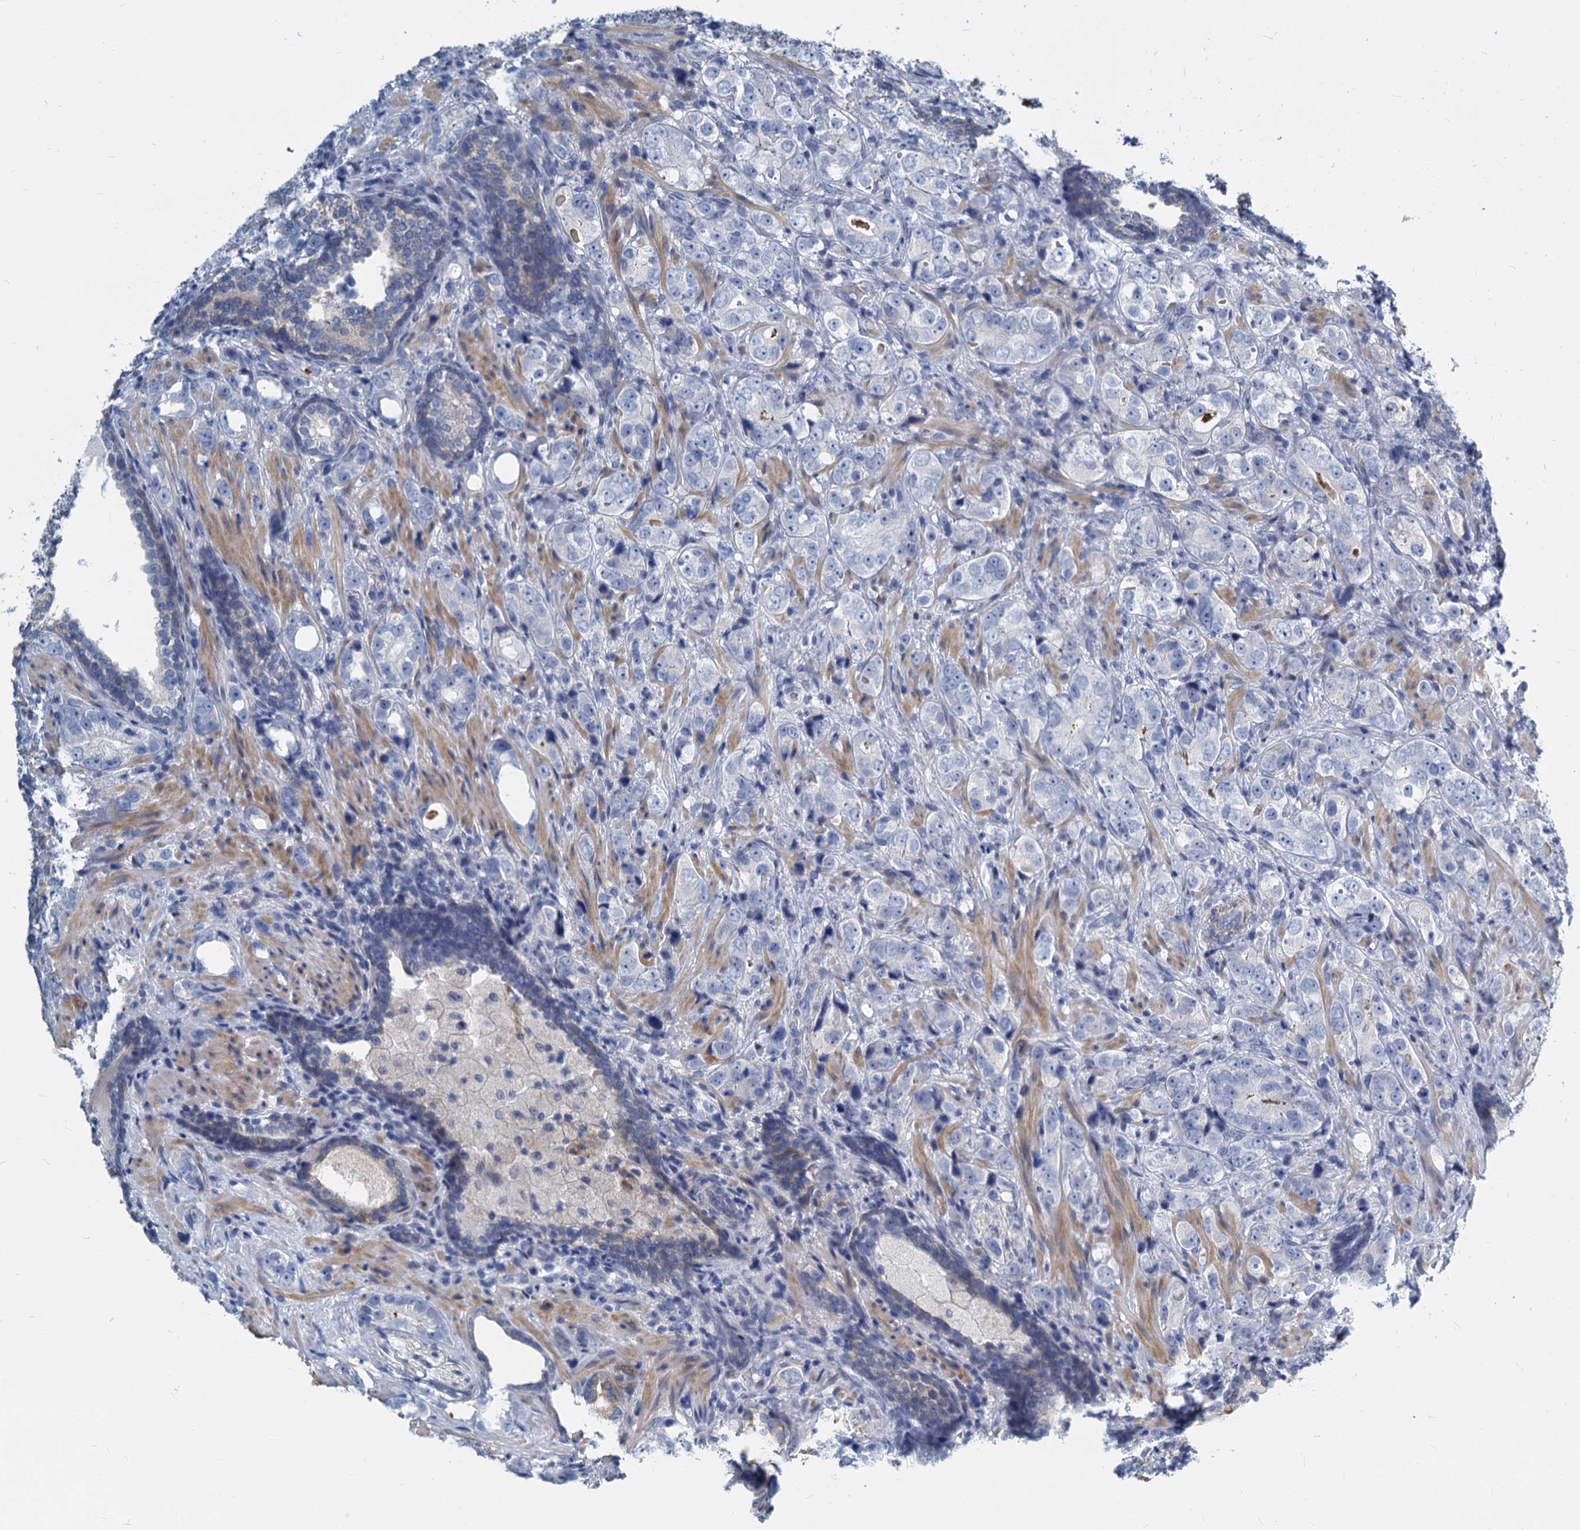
{"staining": {"intensity": "negative", "quantity": "none", "location": "none"}, "tissue": "prostate cancer", "cell_type": "Tumor cells", "image_type": "cancer", "snomed": [{"axis": "morphology", "description": "Adenocarcinoma, High grade"}, {"axis": "topography", "description": "Prostate"}], "caption": "Immunohistochemical staining of high-grade adenocarcinoma (prostate) exhibits no significant expression in tumor cells. The staining was performed using DAB (3,3'-diaminobenzidine) to visualize the protein expression in brown, while the nuclei were stained in blue with hematoxylin (Magnification: 20x).", "gene": "GSTM3", "patient": {"sex": "male", "age": 63}}